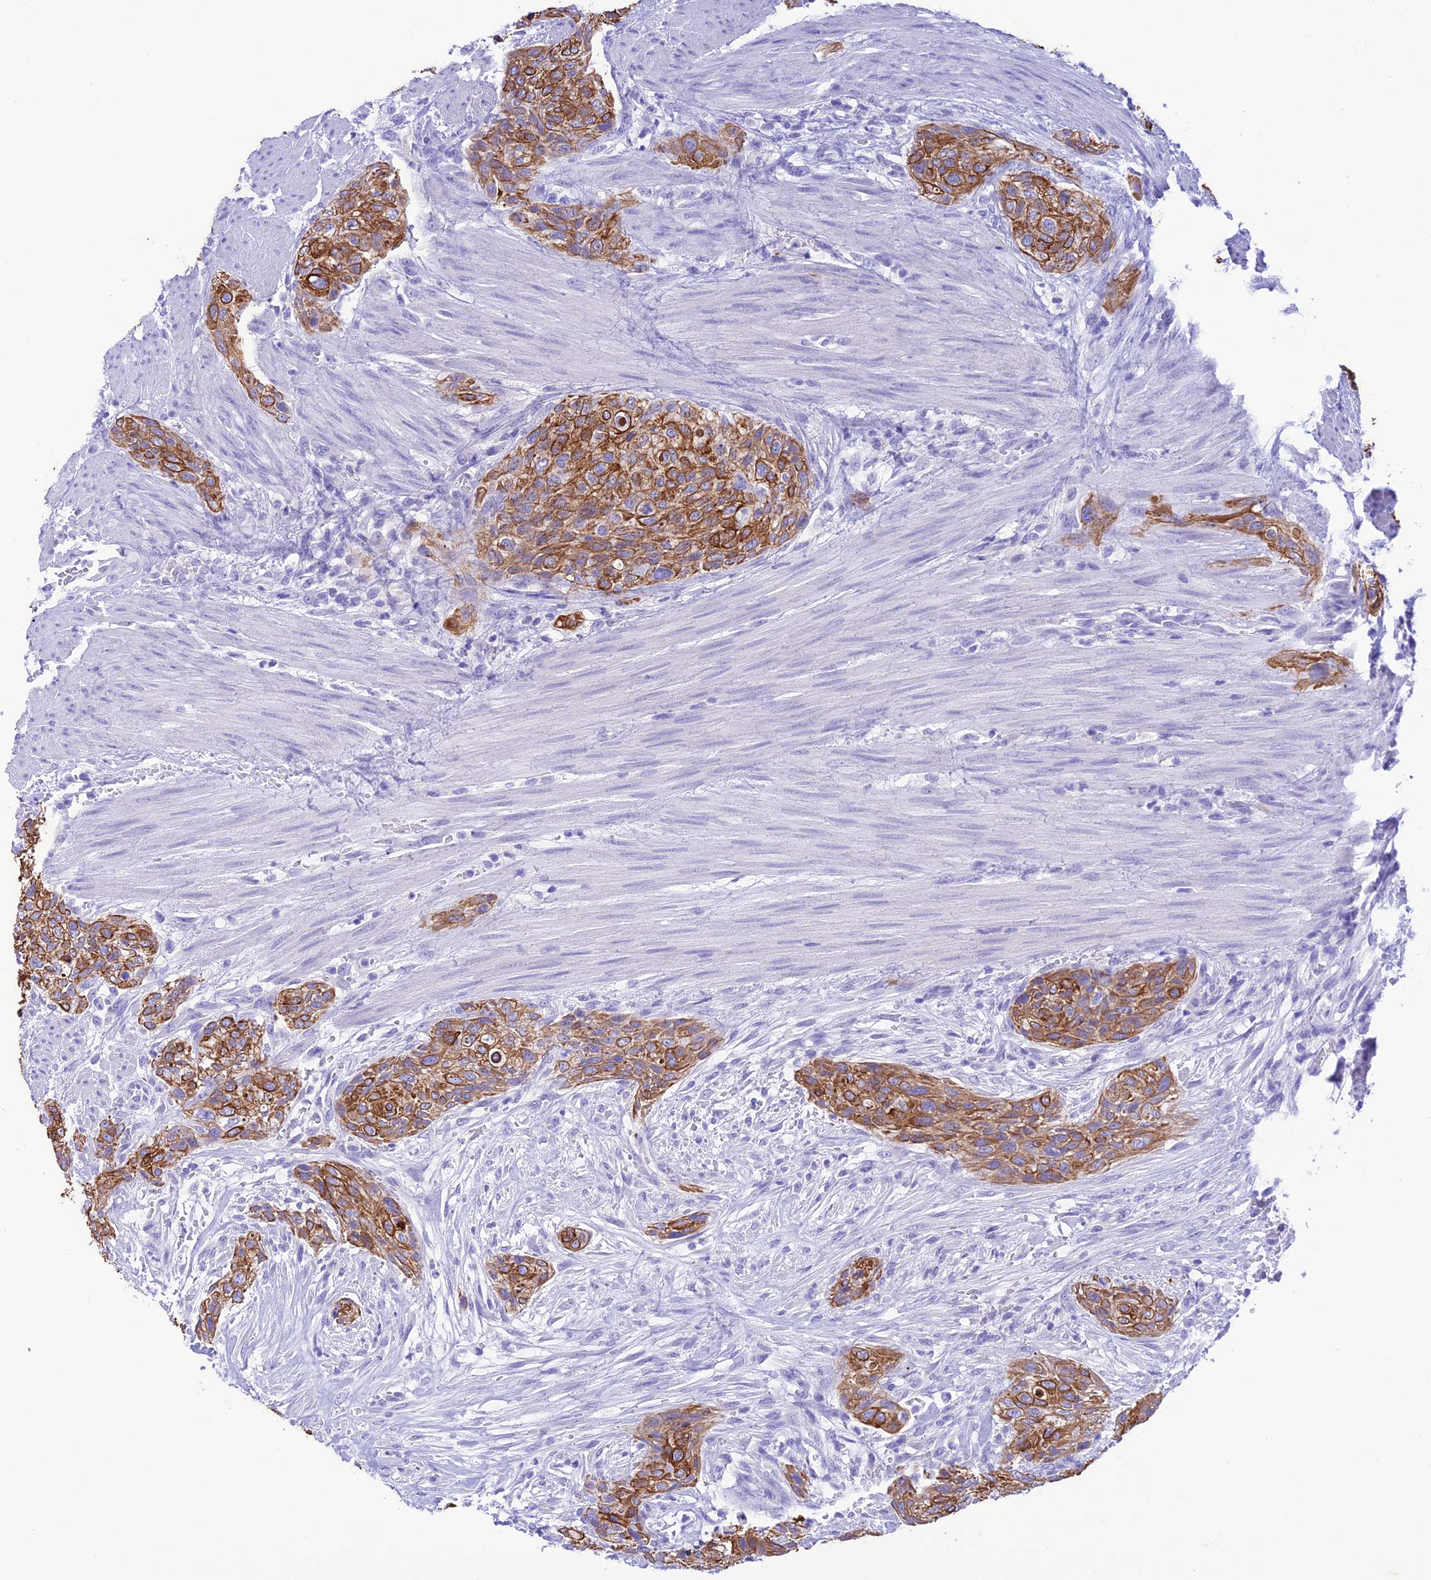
{"staining": {"intensity": "moderate", "quantity": ">75%", "location": "cytoplasmic/membranous"}, "tissue": "urothelial cancer", "cell_type": "Tumor cells", "image_type": "cancer", "snomed": [{"axis": "morphology", "description": "Urothelial carcinoma, High grade"}, {"axis": "topography", "description": "Urinary bladder"}], "caption": "Protein expression analysis of human urothelial cancer reveals moderate cytoplasmic/membranous expression in about >75% of tumor cells. (Stains: DAB in brown, nuclei in blue, Microscopy: brightfield microscopy at high magnification).", "gene": "VPS52", "patient": {"sex": "male", "age": 35}}